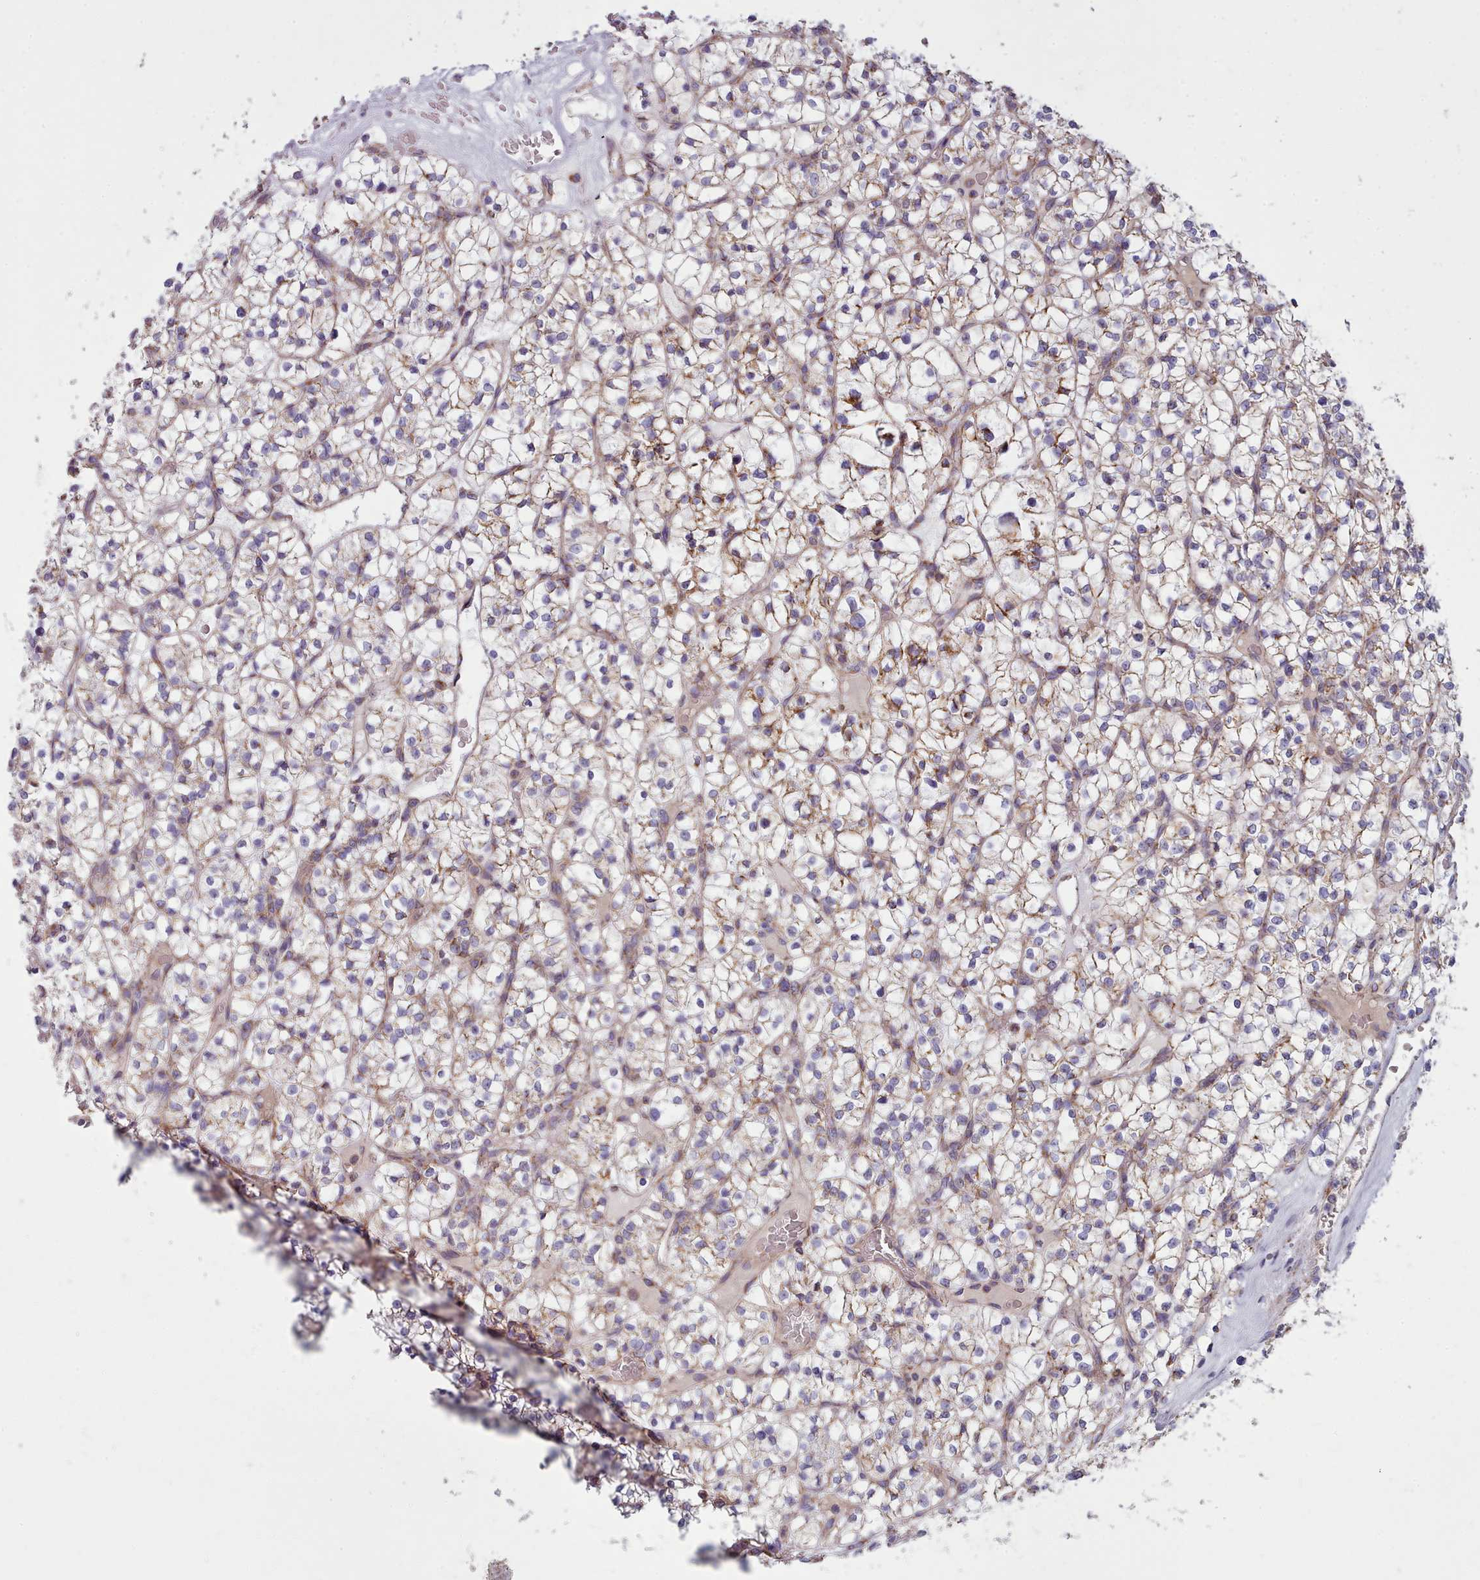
{"staining": {"intensity": "weak", "quantity": ">75%", "location": "cytoplasmic/membranous"}, "tissue": "renal cancer", "cell_type": "Tumor cells", "image_type": "cancer", "snomed": [{"axis": "morphology", "description": "Adenocarcinoma, NOS"}, {"axis": "topography", "description": "Kidney"}], "caption": "Brown immunohistochemical staining in human renal cancer demonstrates weak cytoplasmic/membranous expression in about >75% of tumor cells. The protein is shown in brown color, while the nuclei are stained blue.", "gene": "SRP54", "patient": {"sex": "female", "age": 64}}